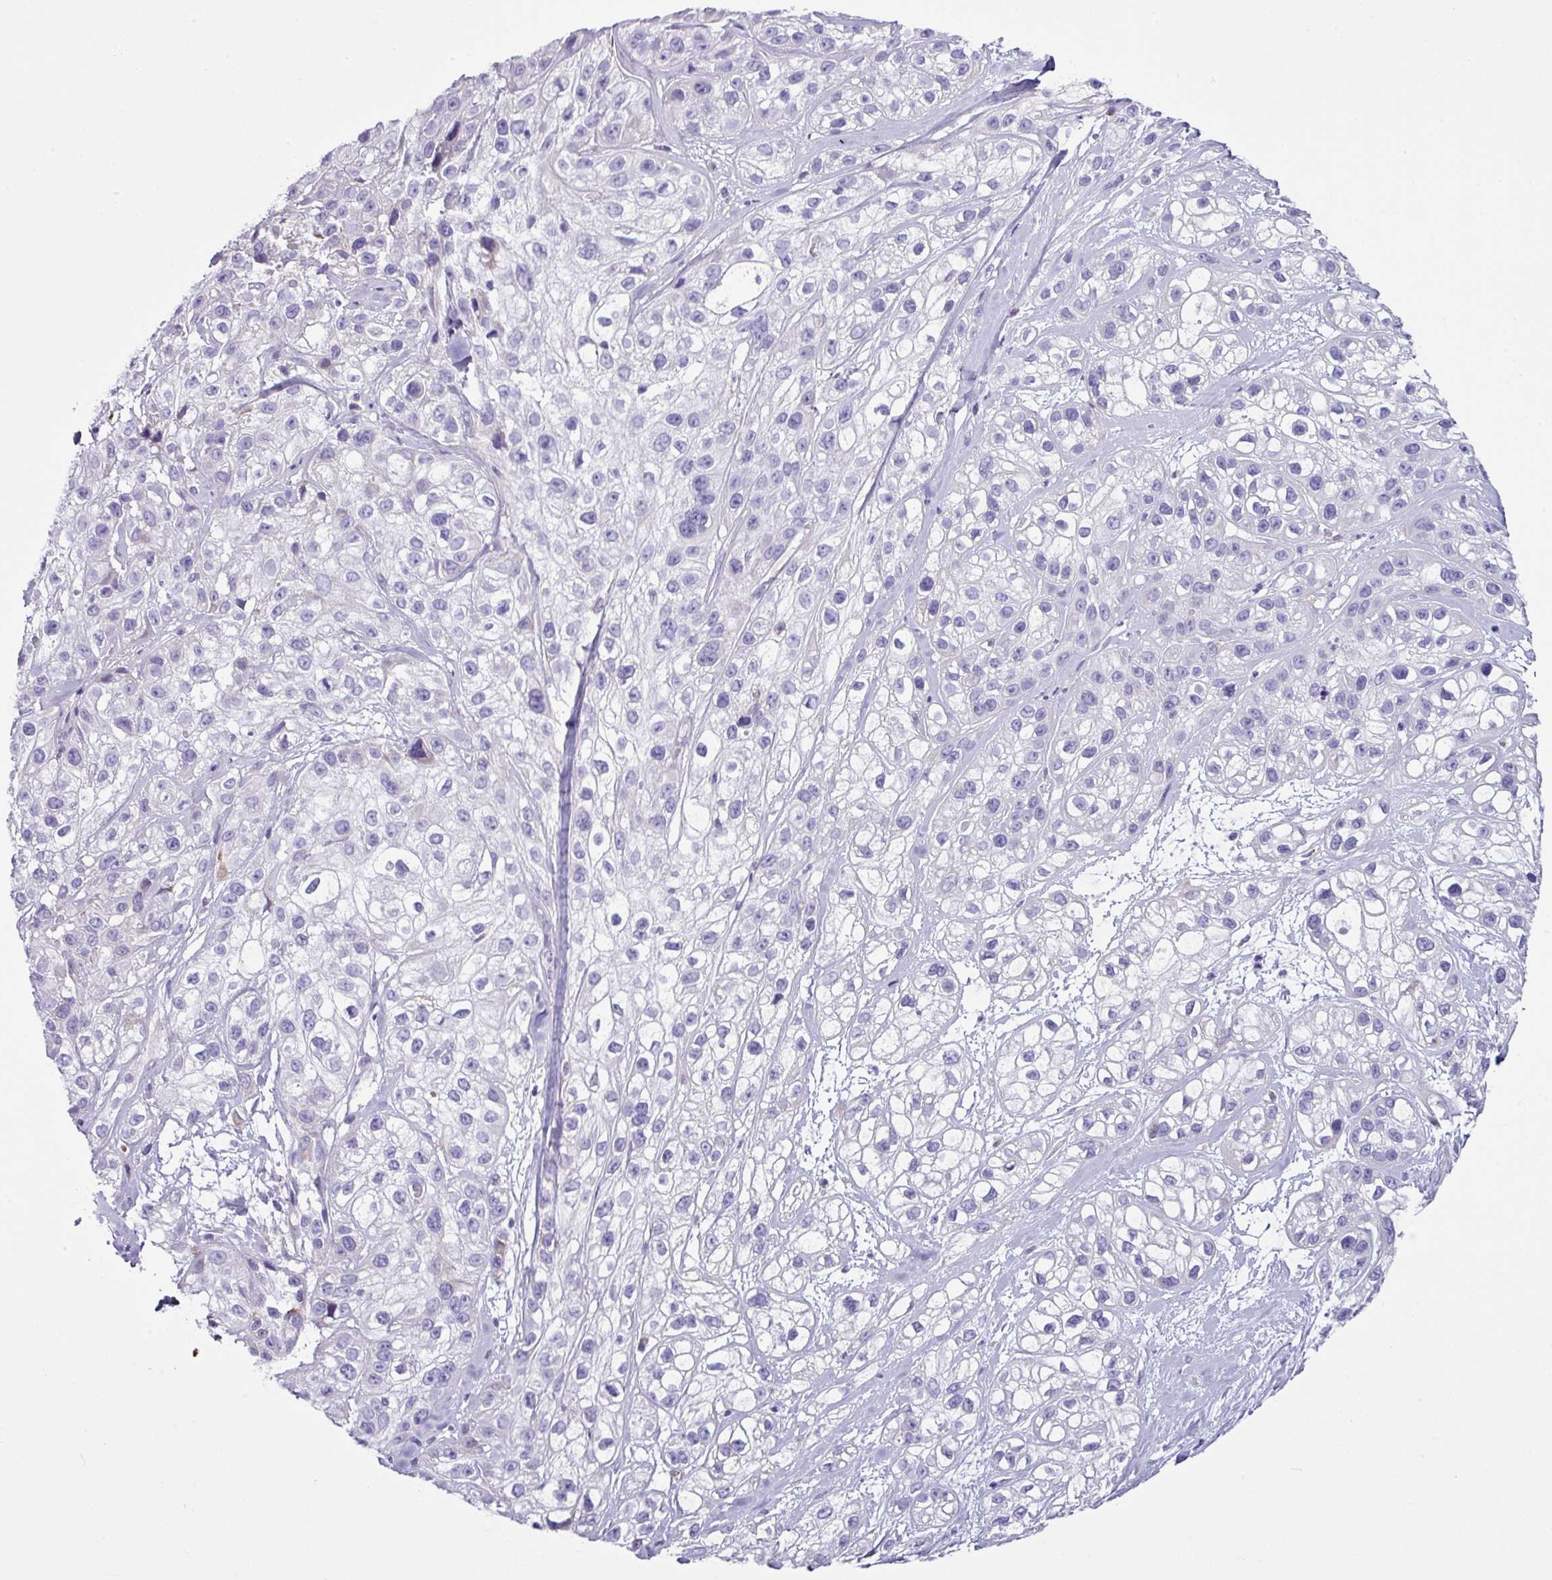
{"staining": {"intensity": "negative", "quantity": "none", "location": "none"}, "tissue": "skin cancer", "cell_type": "Tumor cells", "image_type": "cancer", "snomed": [{"axis": "morphology", "description": "Squamous cell carcinoma, NOS"}, {"axis": "topography", "description": "Skin"}], "caption": "Immunohistochemistry (IHC) image of neoplastic tissue: human skin cancer (squamous cell carcinoma) stained with DAB (3,3'-diaminobenzidine) displays no significant protein staining in tumor cells.", "gene": "RGS21", "patient": {"sex": "male", "age": 82}}